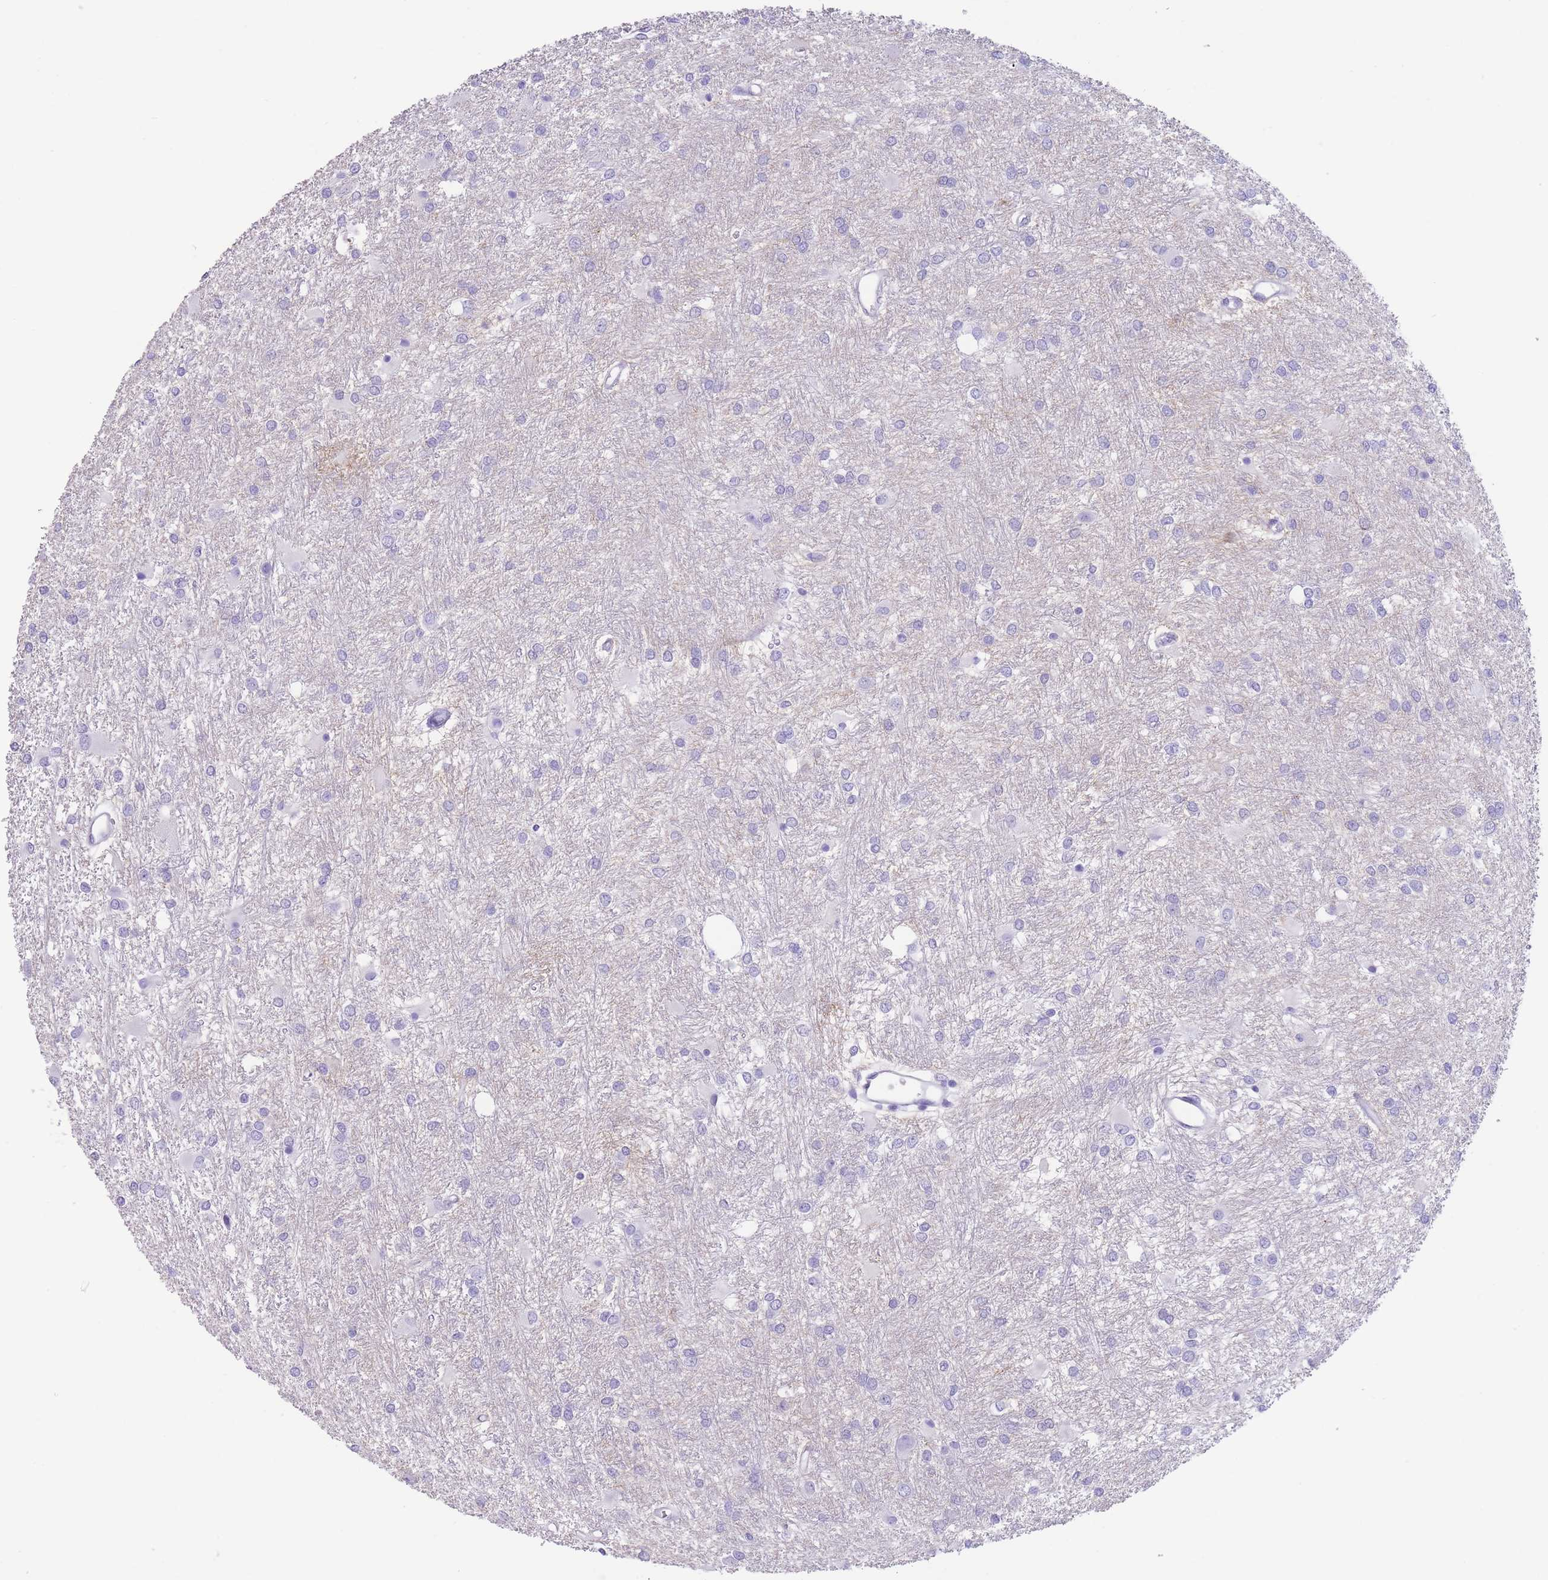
{"staining": {"intensity": "negative", "quantity": "none", "location": "none"}, "tissue": "glioma", "cell_type": "Tumor cells", "image_type": "cancer", "snomed": [{"axis": "morphology", "description": "Glioma, malignant, High grade"}, {"axis": "topography", "description": "Brain"}], "caption": "IHC image of human glioma stained for a protein (brown), which exhibits no staining in tumor cells. (Brightfield microscopy of DAB immunohistochemistry (IHC) at high magnification).", "gene": "RAI2", "patient": {"sex": "female", "age": 50}}